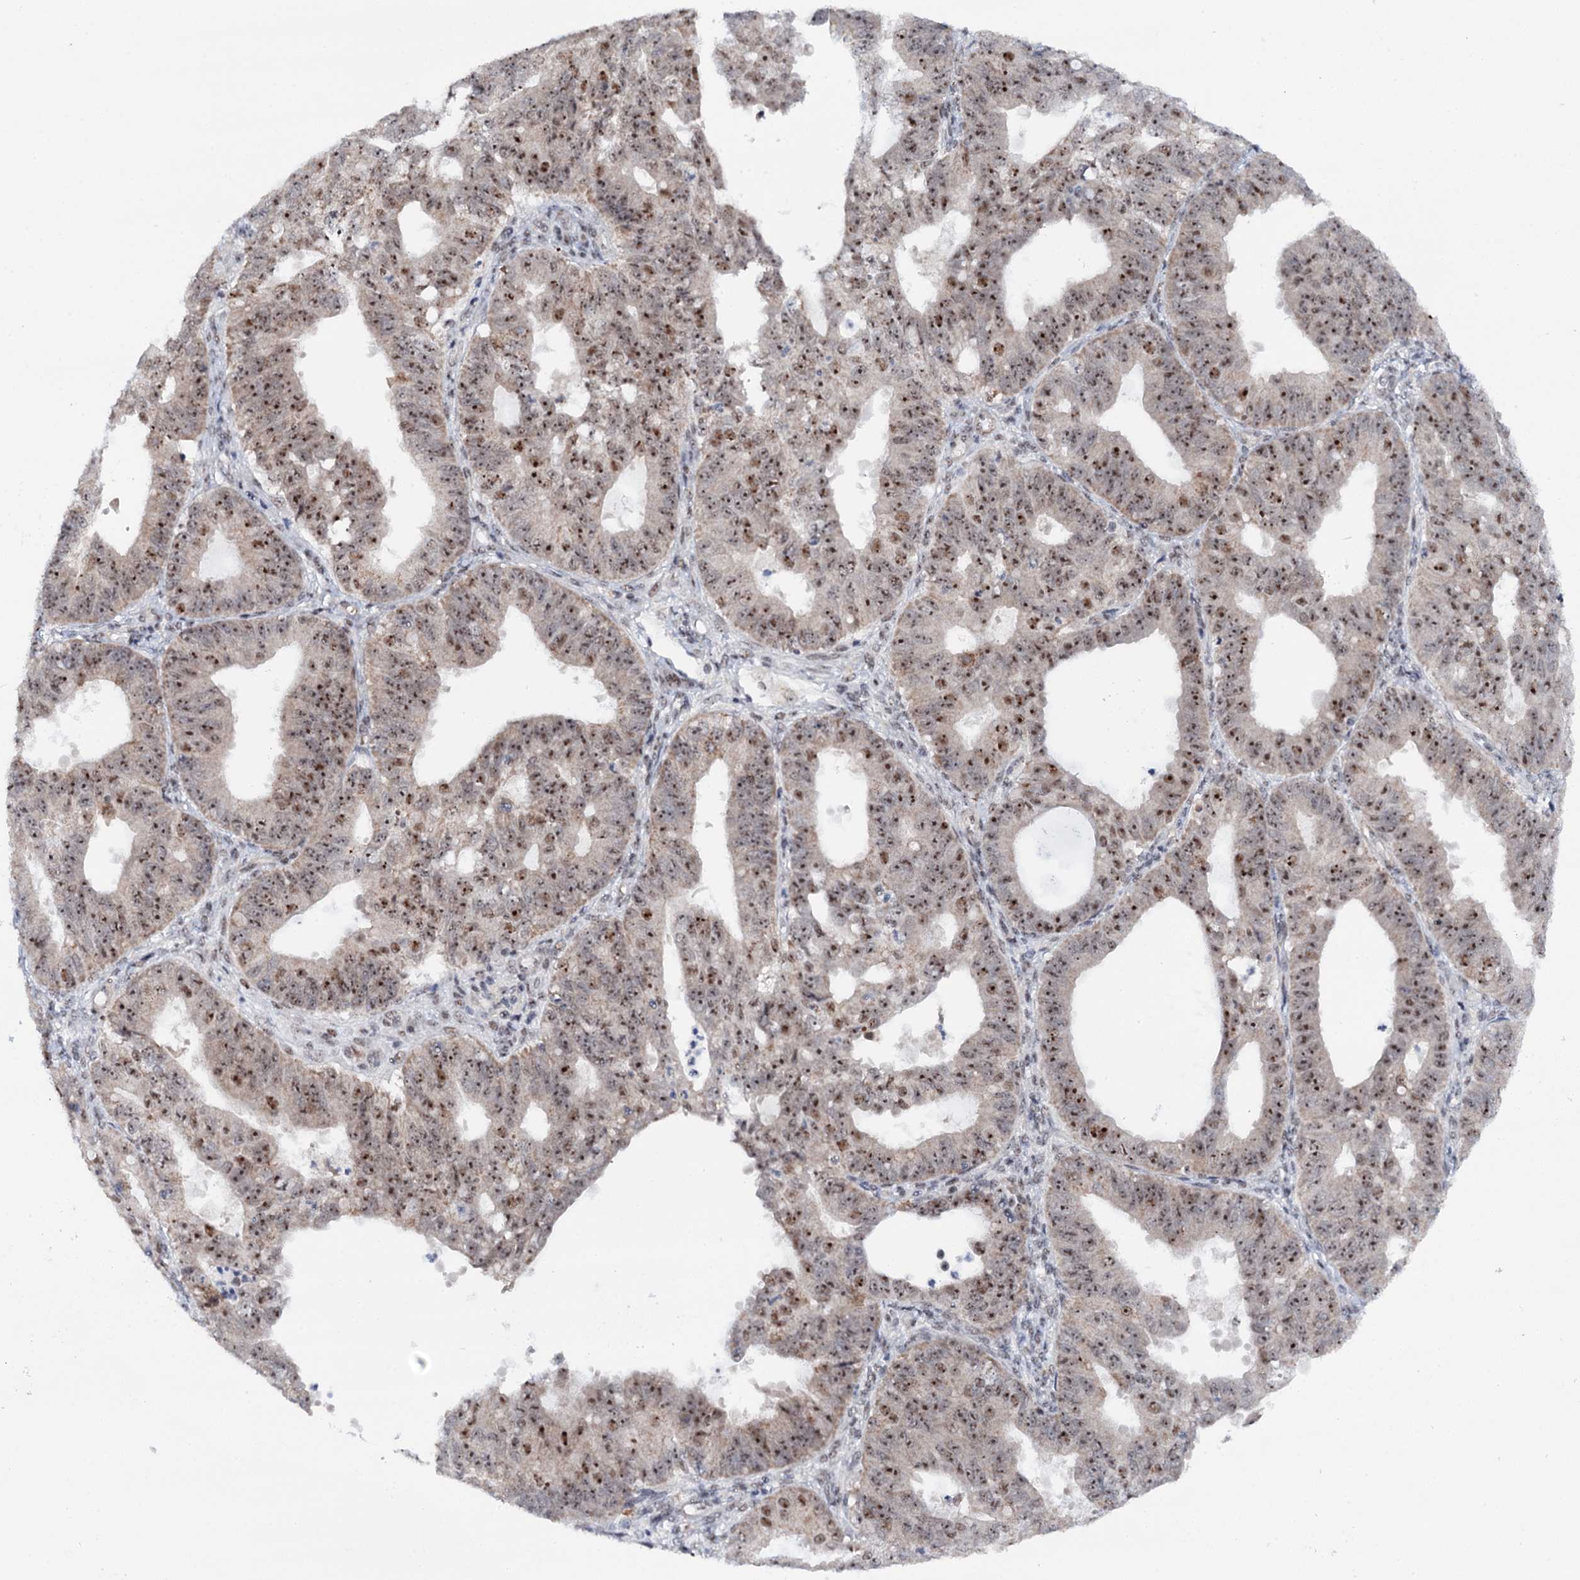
{"staining": {"intensity": "moderate", "quantity": ">75%", "location": "nuclear"}, "tissue": "ovarian cancer", "cell_type": "Tumor cells", "image_type": "cancer", "snomed": [{"axis": "morphology", "description": "Carcinoma, endometroid"}, {"axis": "topography", "description": "Appendix"}, {"axis": "topography", "description": "Ovary"}], "caption": "Immunohistochemistry (IHC) (DAB) staining of ovarian cancer shows moderate nuclear protein positivity in about >75% of tumor cells.", "gene": "BUD13", "patient": {"sex": "female", "age": 42}}